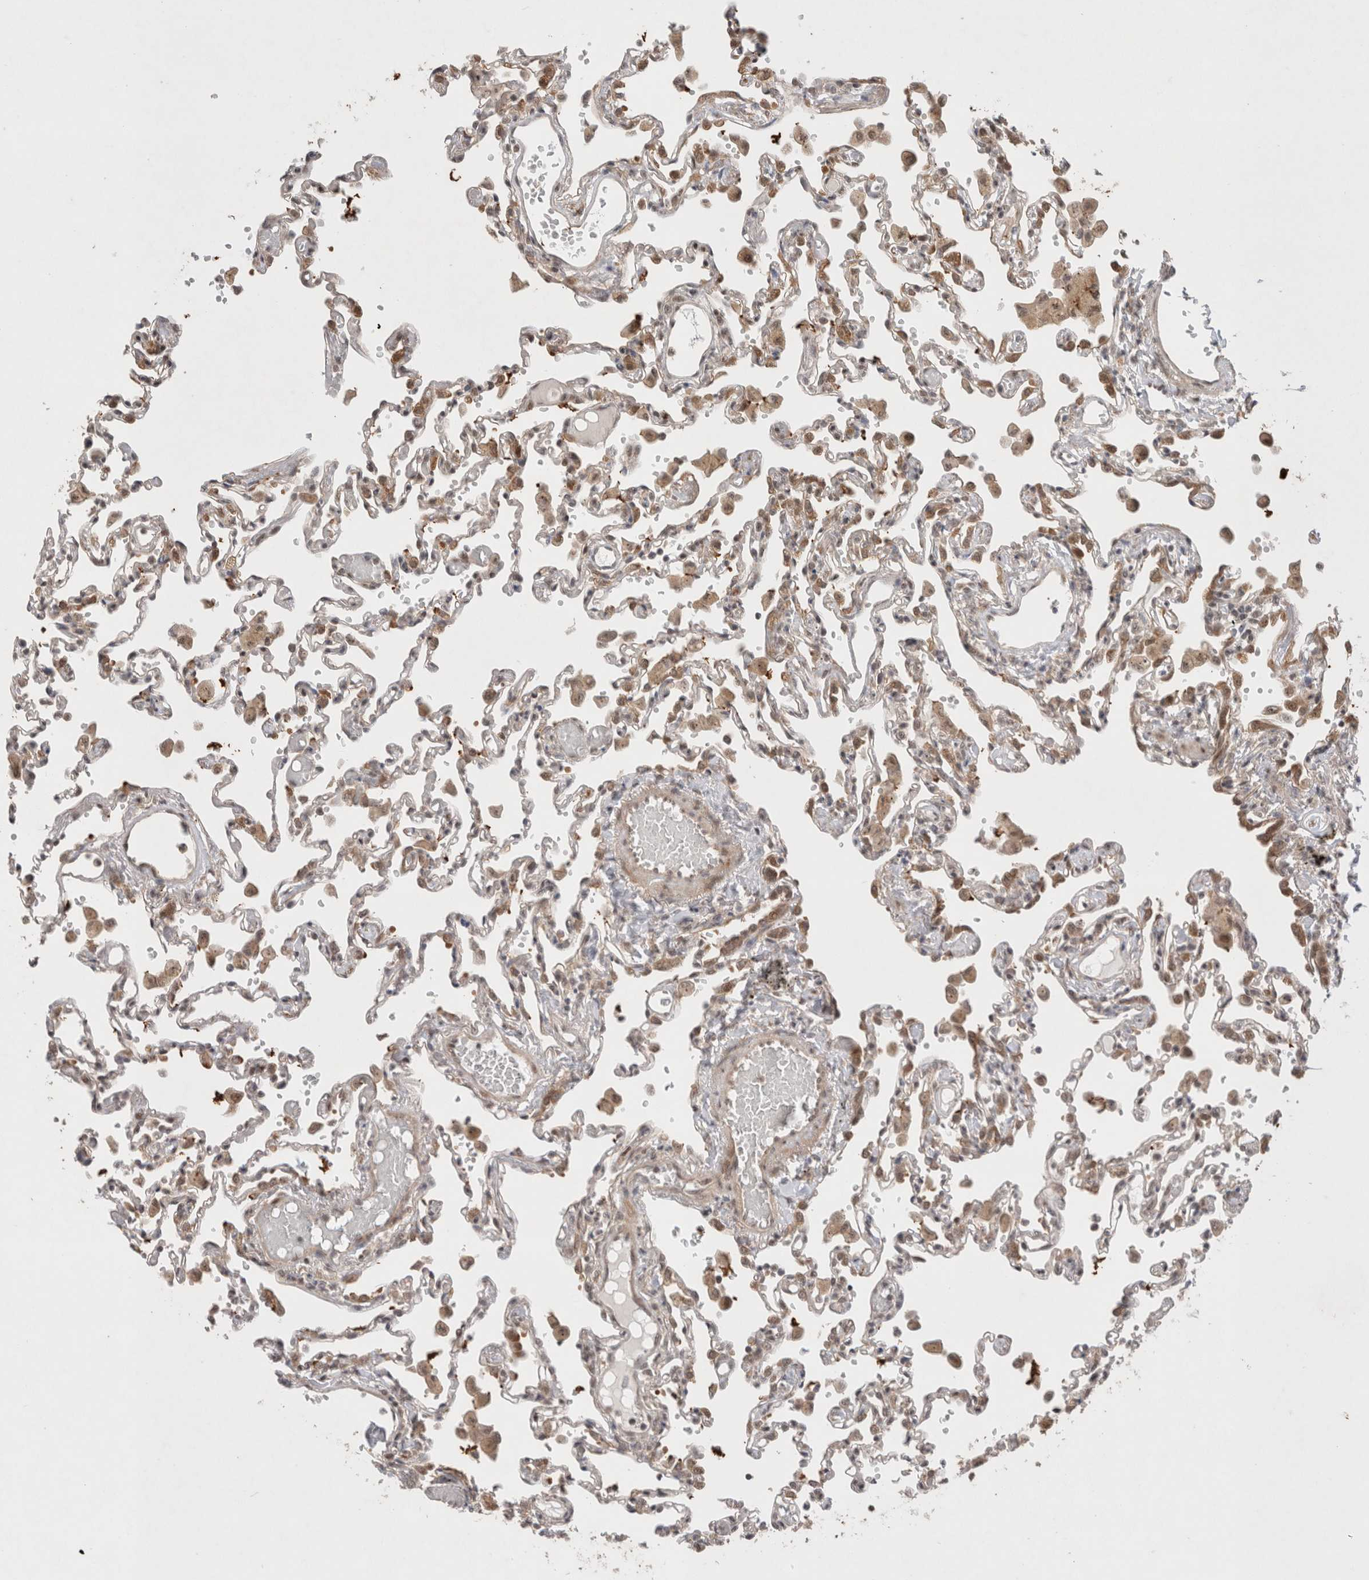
{"staining": {"intensity": "moderate", "quantity": "<25%", "location": "cytoplasmic/membranous"}, "tissue": "lung", "cell_type": "Alveolar cells", "image_type": "normal", "snomed": [{"axis": "morphology", "description": "Normal tissue, NOS"}, {"axis": "topography", "description": "Bronchus"}, {"axis": "topography", "description": "Lung"}], "caption": "This photomicrograph exhibits immunohistochemistry (IHC) staining of benign lung, with low moderate cytoplasmic/membranous positivity in approximately <25% of alveolar cells.", "gene": "SLC29A1", "patient": {"sex": "female", "age": 49}}